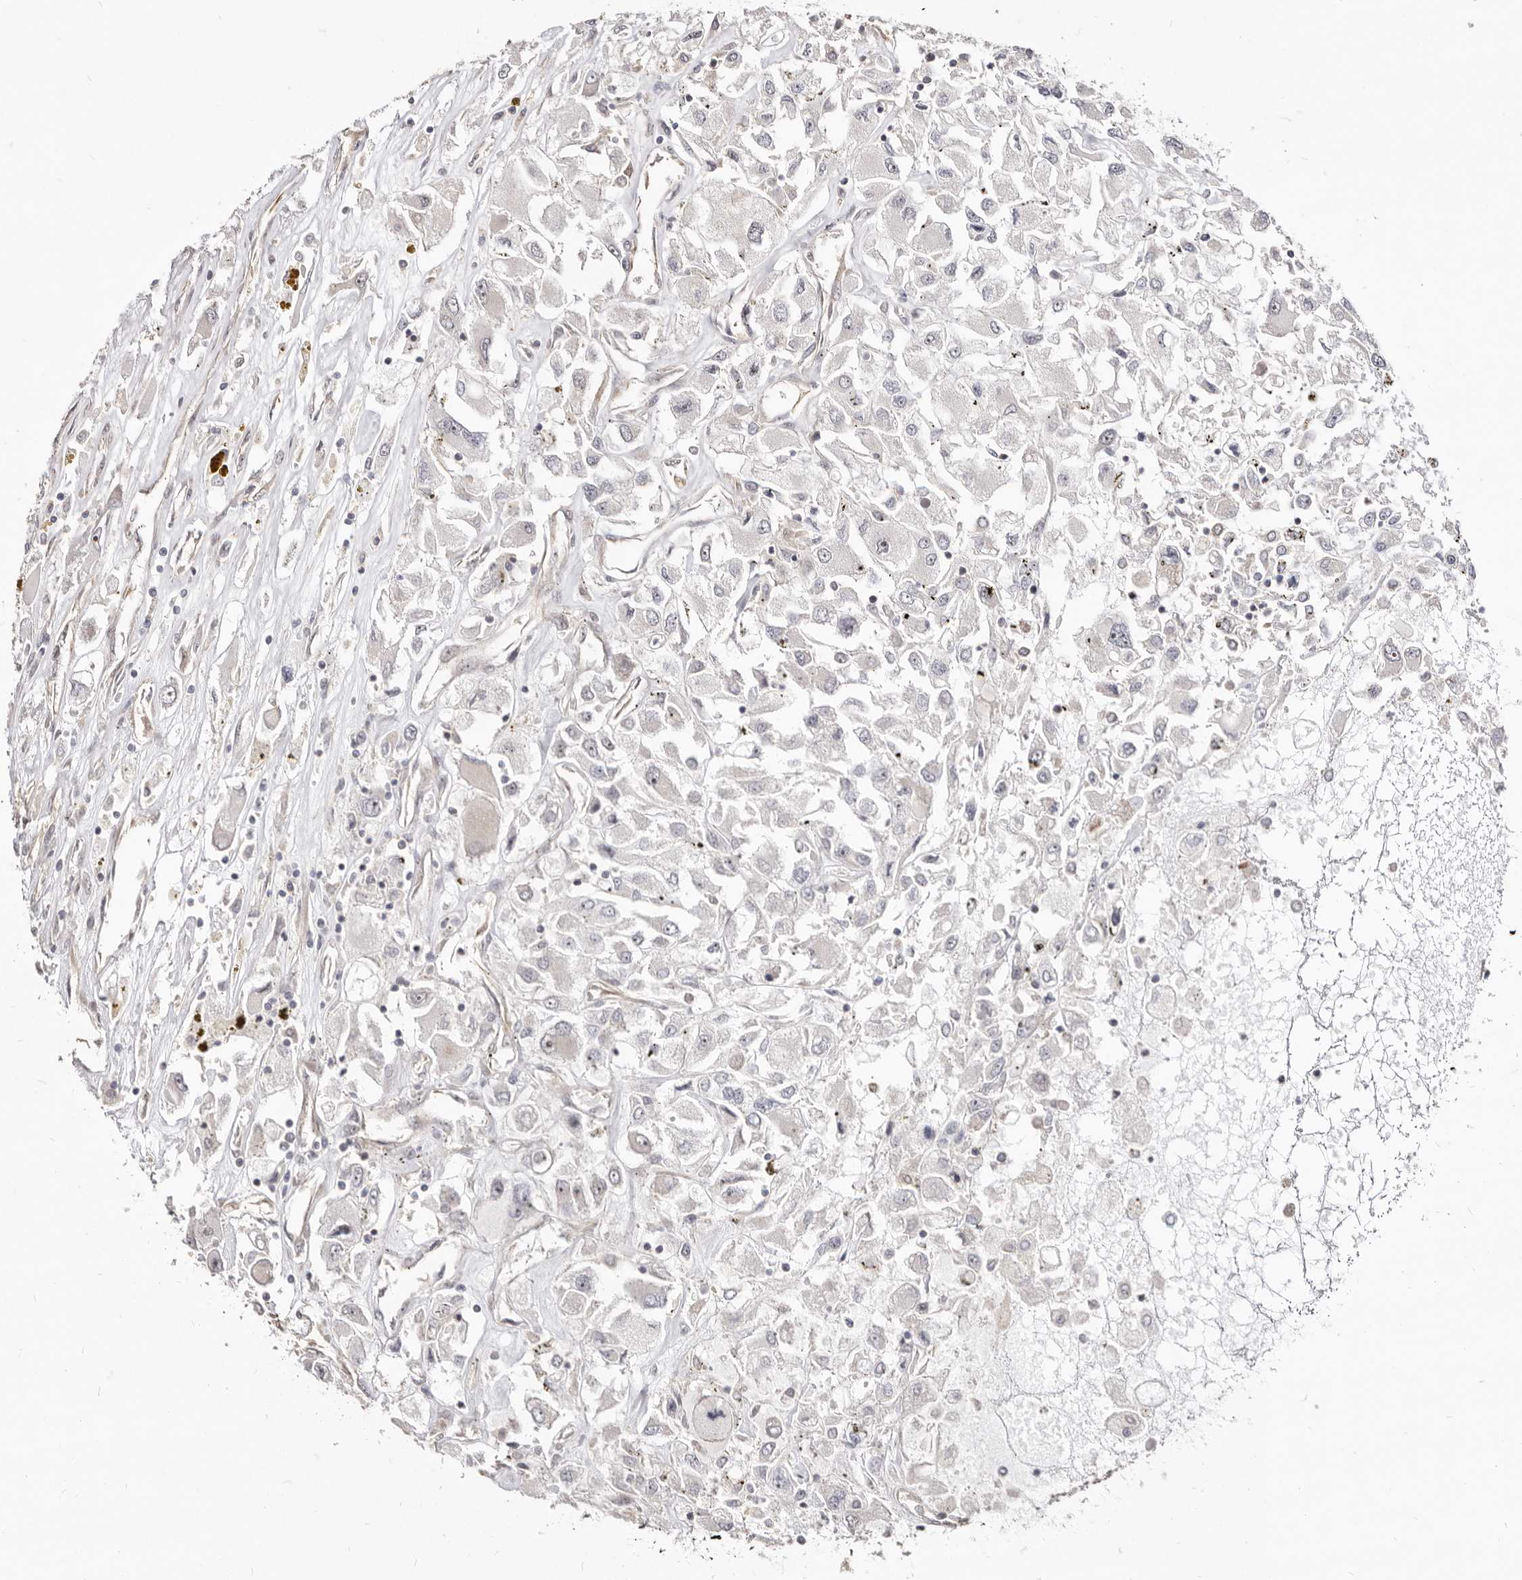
{"staining": {"intensity": "negative", "quantity": "none", "location": "none"}, "tissue": "renal cancer", "cell_type": "Tumor cells", "image_type": "cancer", "snomed": [{"axis": "morphology", "description": "Adenocarcinoma, NOS"}, {"axis": "topography", "description": "Kidney"}], "caption": "The IHC image has no significant positivity in tumor cells of renal adenocarcinoma tissue. Nuclei are stained in blue.", "gene": "GPATCH4", "patient": {"sex": "female", "age": 52}}